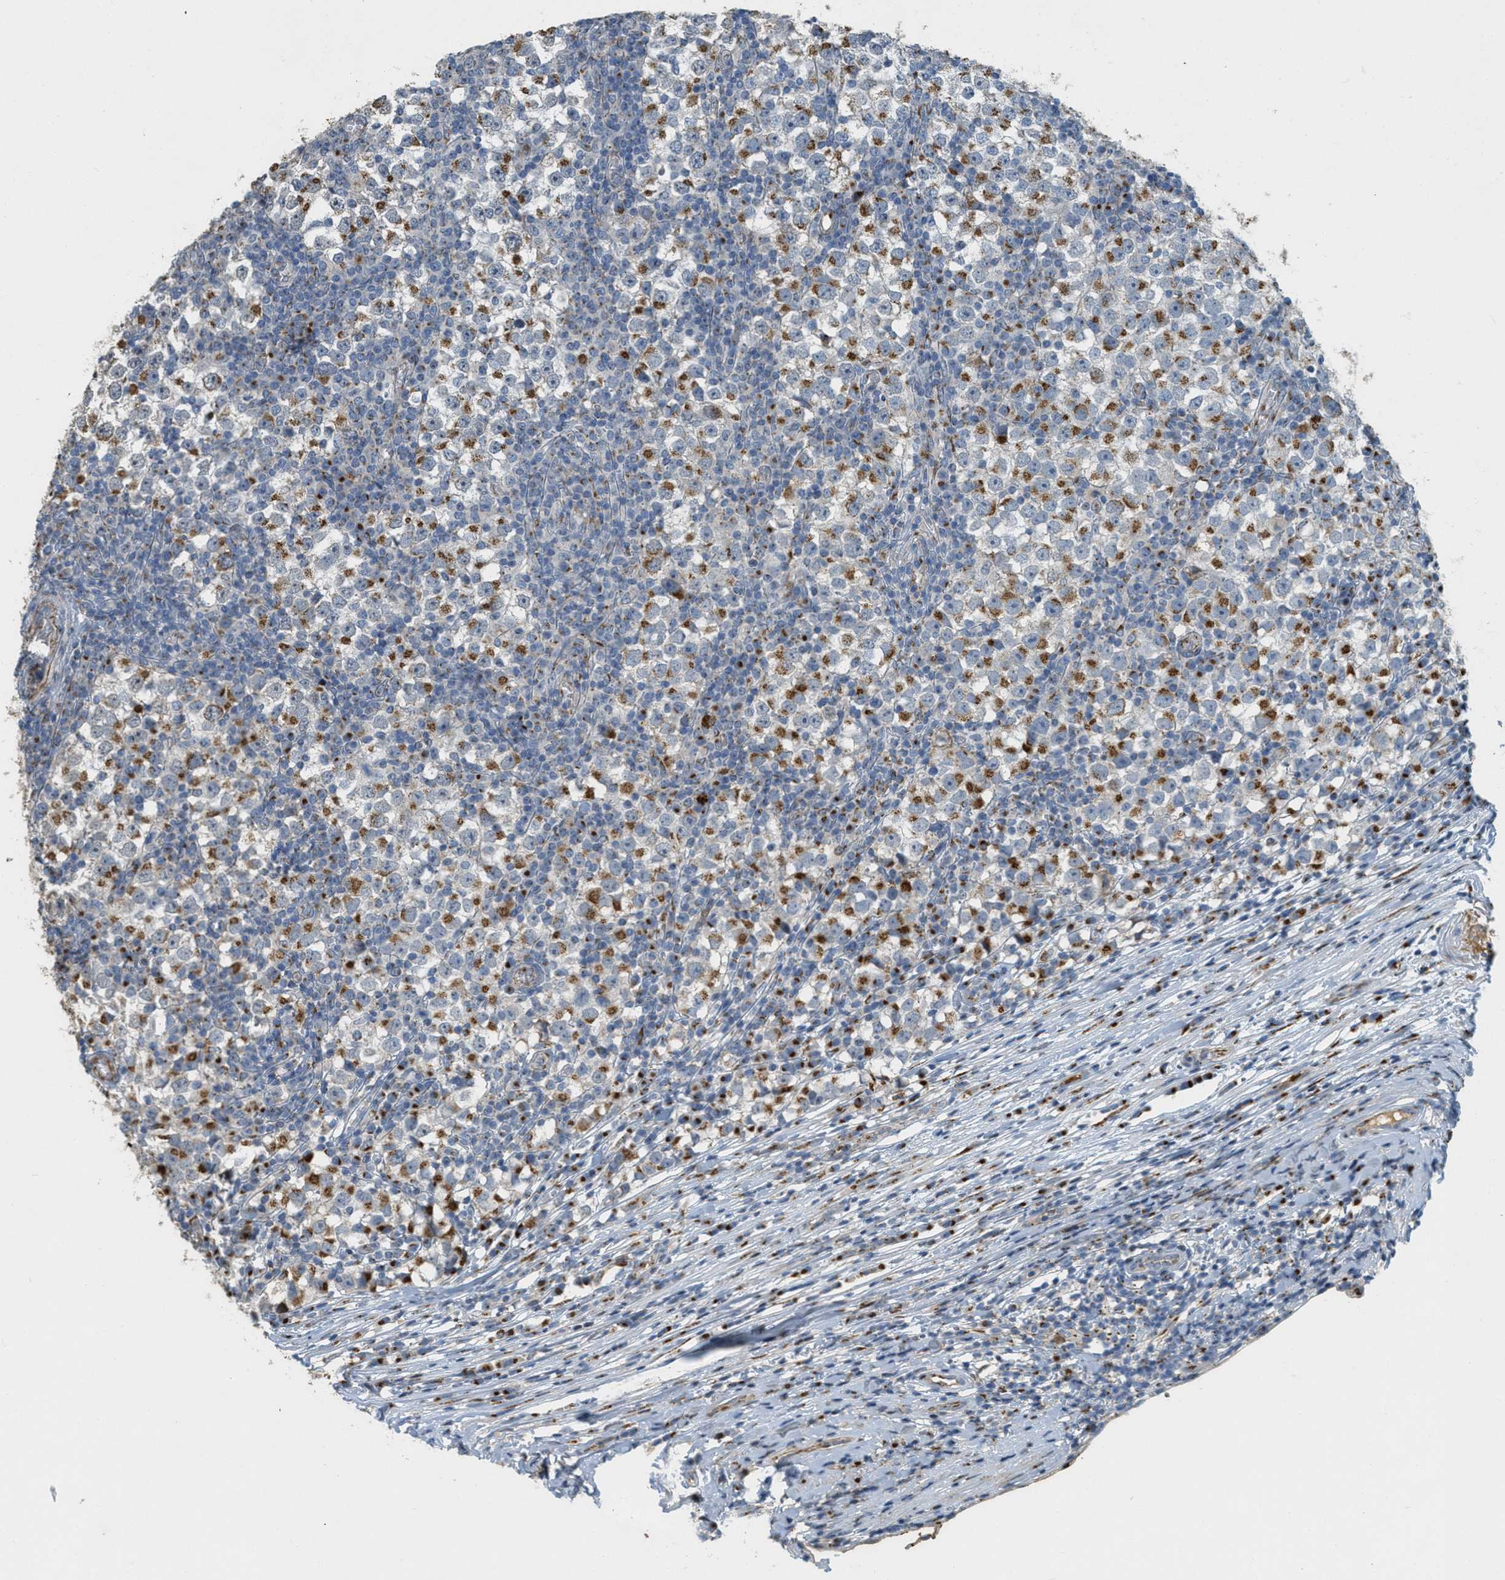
{"staining": {"intensity": "moderate", "quantity": ">75%", "location": "cytoplasmic/membranous"}, "tissue": "testis cancer", "cell_type": "Tumor cells", "image_type": "cancer", "snomed": [{"axis": "morphology", "description": "Seminoma, NOS"}, {"axis": "topography", "description": "Testis"}], "caption": "Immunohistochemical staining of human testis seminoma demonstrates medium levels of moderate cytoplasmic/membranous protein expression in about >75% of tumor cells.", "gene": "ZFPL1", "patient": {"sex": "male", "age": 65}}